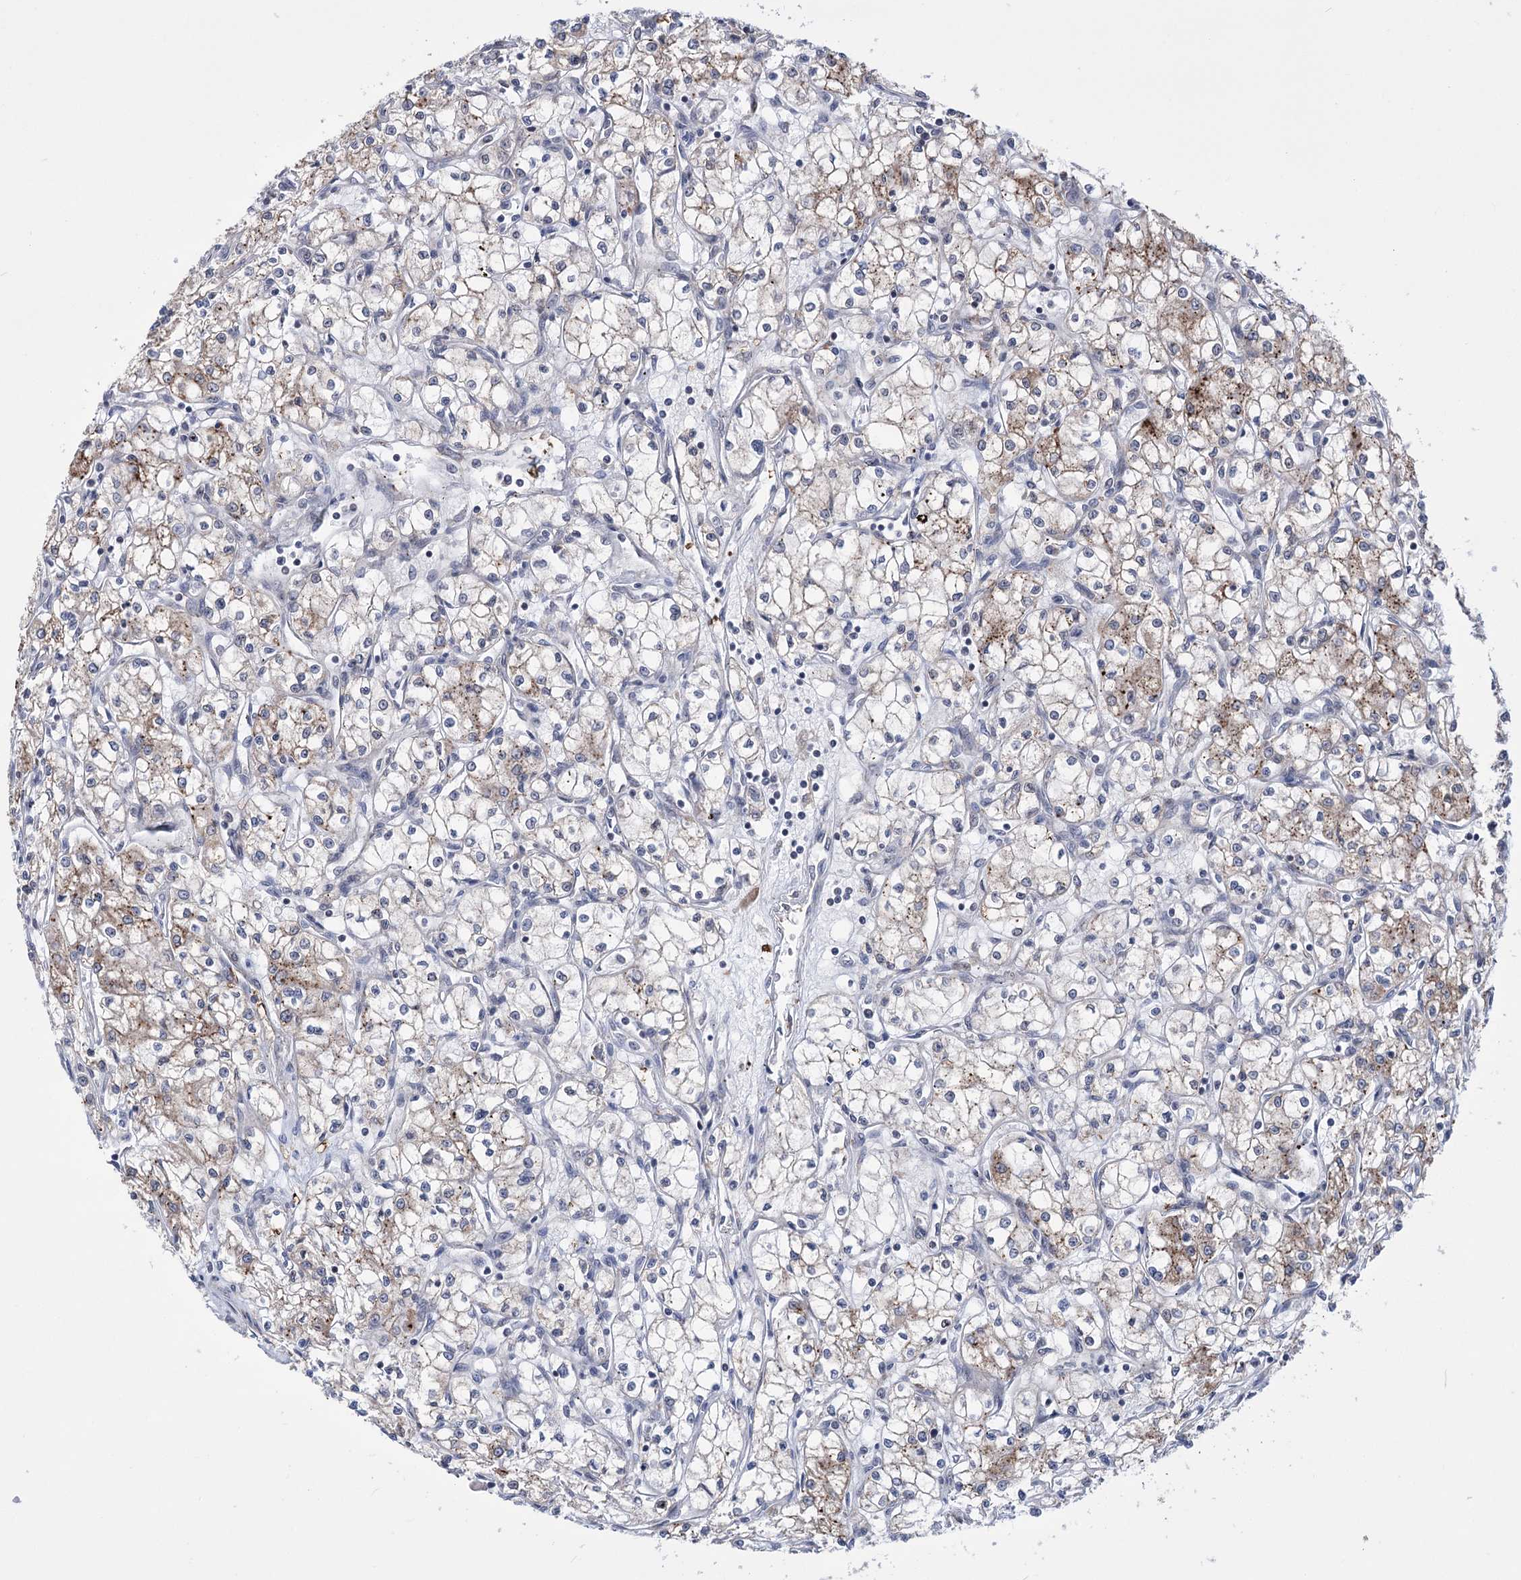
{"staining": {"intensity": "weak", "quantity": "<25%", "location": "cytoplasmic/membranous"}, "tissue": "renal cancer", "cell_type": "Tumor cells", "image_type": "cancer", "snomed": [{"axis": "morphology", "description": "Adenocarcinoma, NOS"}, {"axis": "topography", "description": "Kidney"}], "caption": "This is an immunohistochemistry image of renal cancer (adenocarcinoma). There is no positivity in tumor cells.", "gene": "PPRC1", "patient": {"sex": "male", "age": 59}}